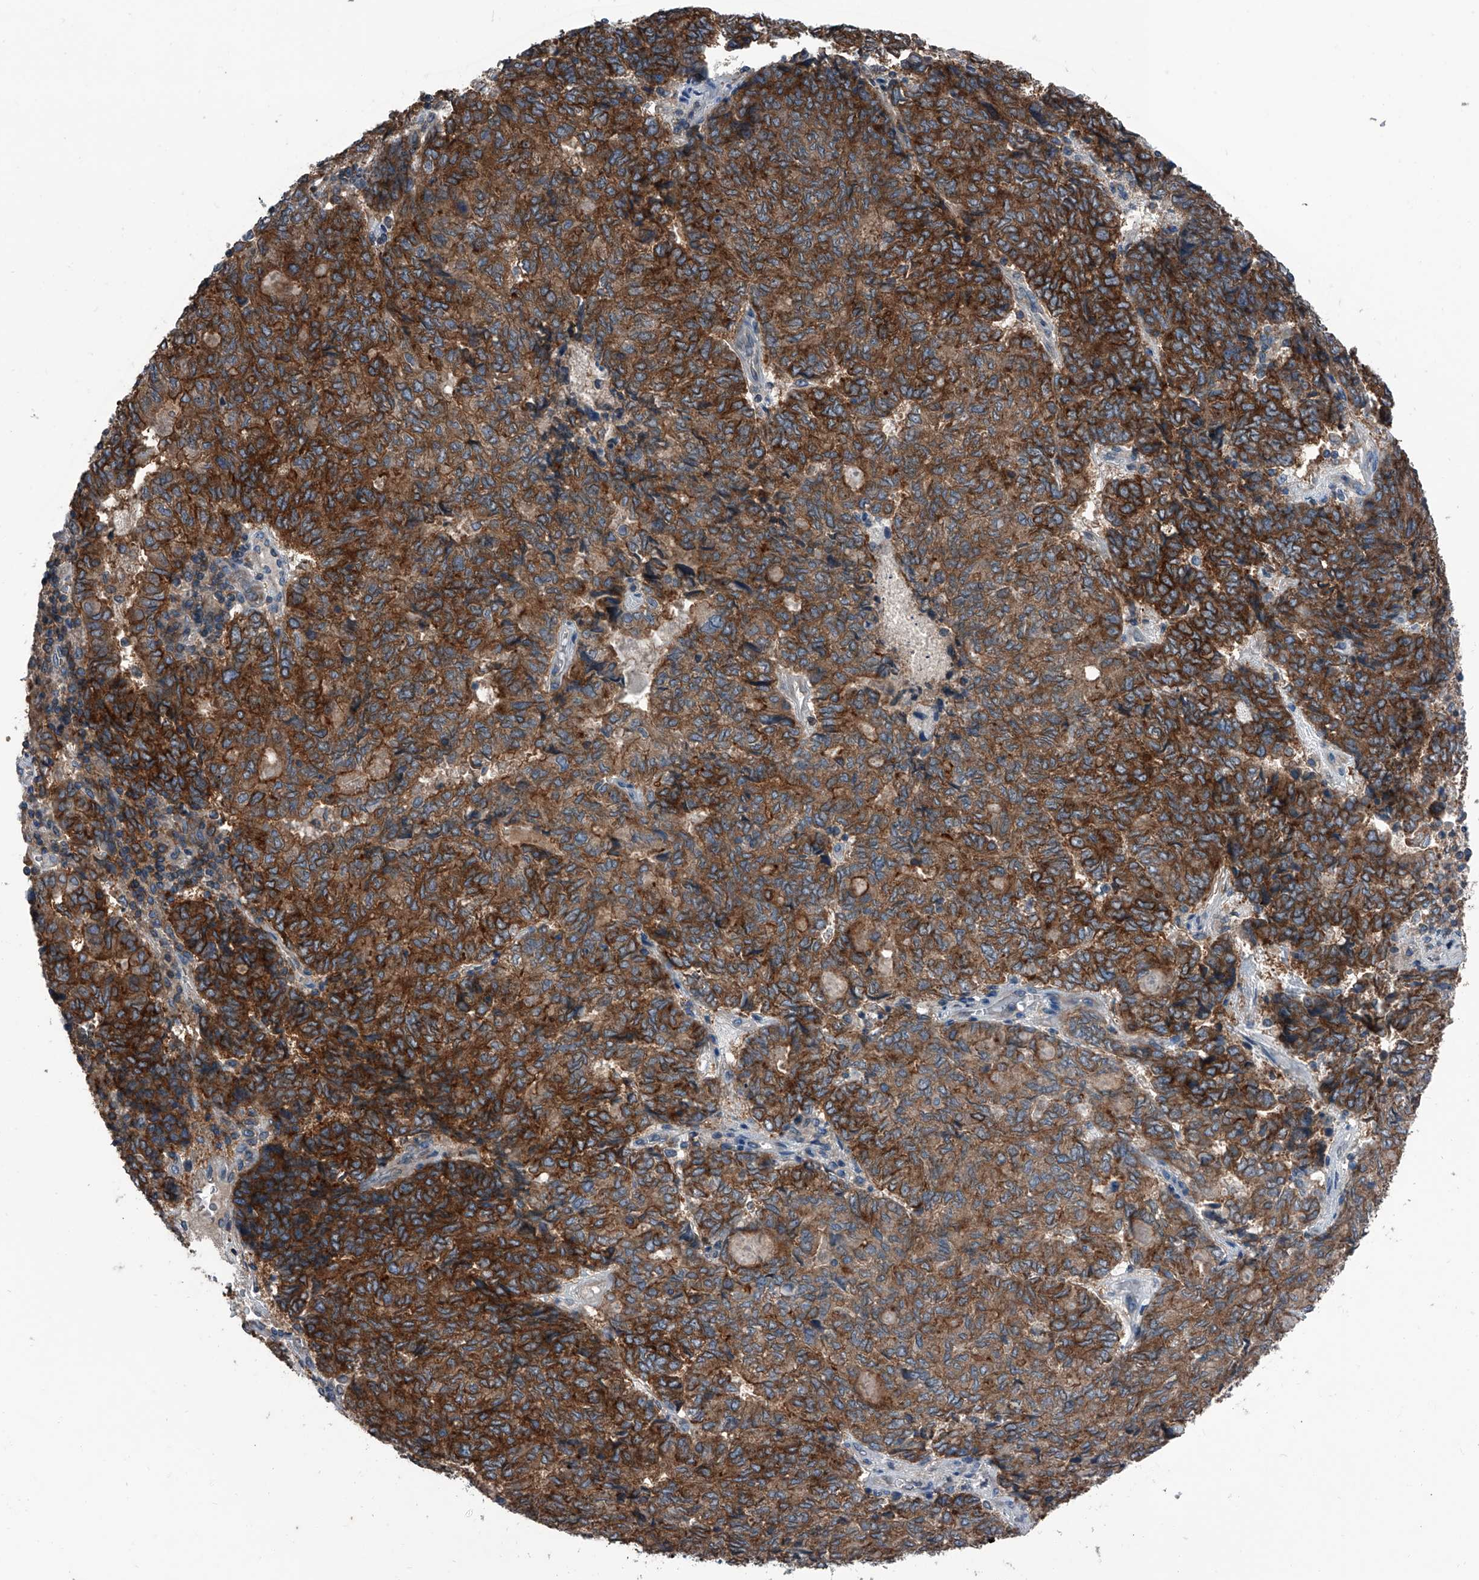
{"staining": {"intensity": "strong", "quantity": ">75%", "location": "cytoplasmic/membranous"}, "tissue": "endometrial cancer", "cell_type": "Tumor cells", "image_type": "cancer", "snomed": [{"axis": "morphology", "description": "Adenocarcinoma, NOS"}, {"axis": "topography", "description": "Endometrium"}], "caption": "Endometrial cancer (adenocarcinoma) tissue displays strong cytoplasmic/membranous positivity in approximately >75% of tumor cells", "gene": "PIP5K1A", "patient": {"sex": "female", "age": 80}}